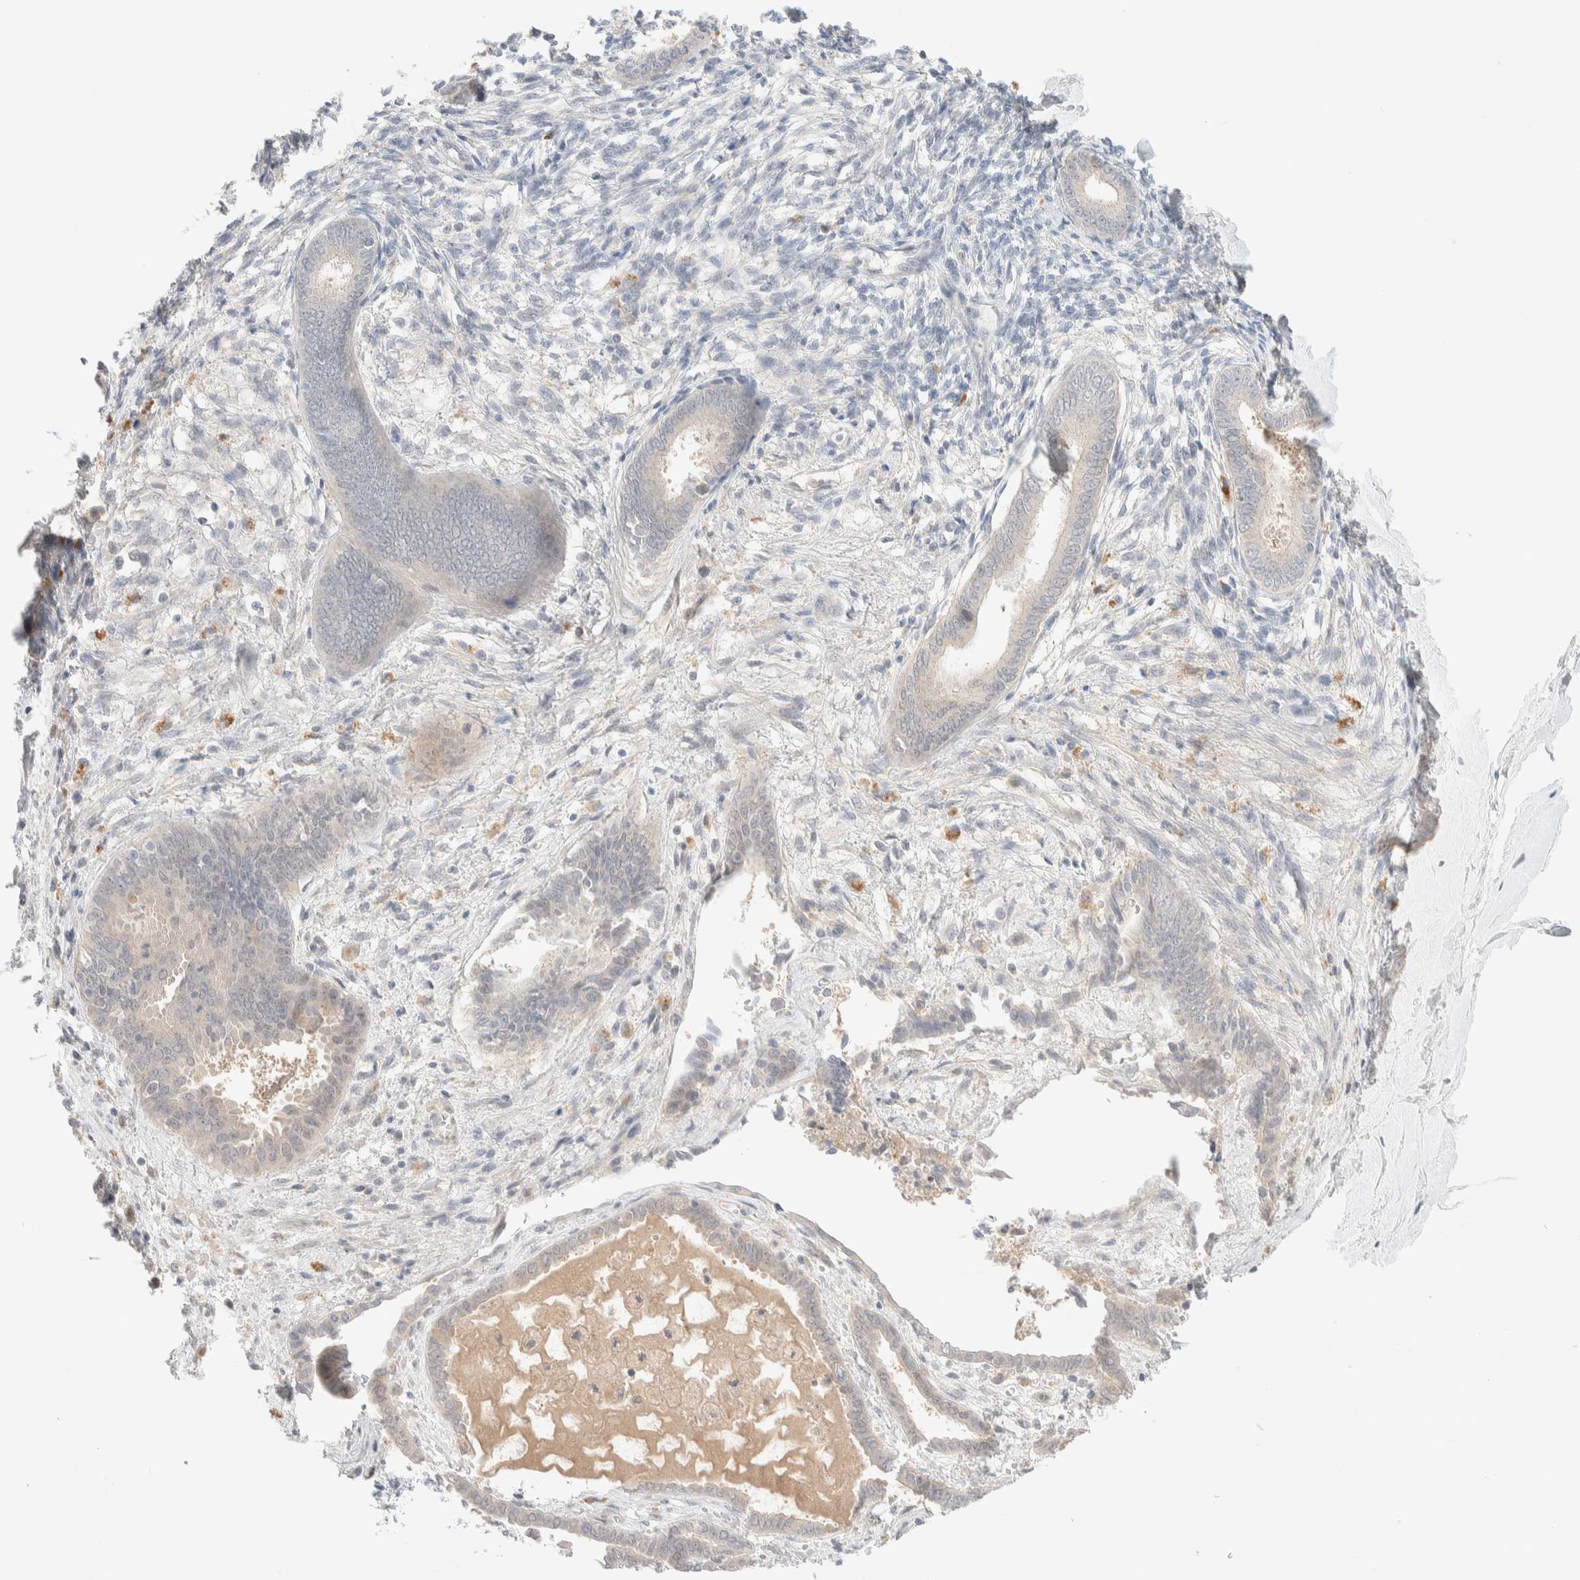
{"staining": {"intensity": "negative", "quantity": "none", "location": "none"}, "tissue": "endometrium", "cell_type": "Cells in endometrial stroma", "image_type": "normal", "snomed": [{"axis": "morphology", "description": "Normal tissue, NOS"}, {"axis": "topography", "description": "Endometrium"}], "caption": "This image is of normal endometrium stained with immunohistochemistry (IHC) to label a protein in brown with the nuclei are counter-stained blue. There is no positivity in cells in endometrial stroma. The staining was performed using DAB to visualize the protein expression in brown, while the nuclei were stained in blue with hematoxylin (Magnification: 20x).", "gene": "CHKA", "patient": {"sex": "female", "age": 56}}